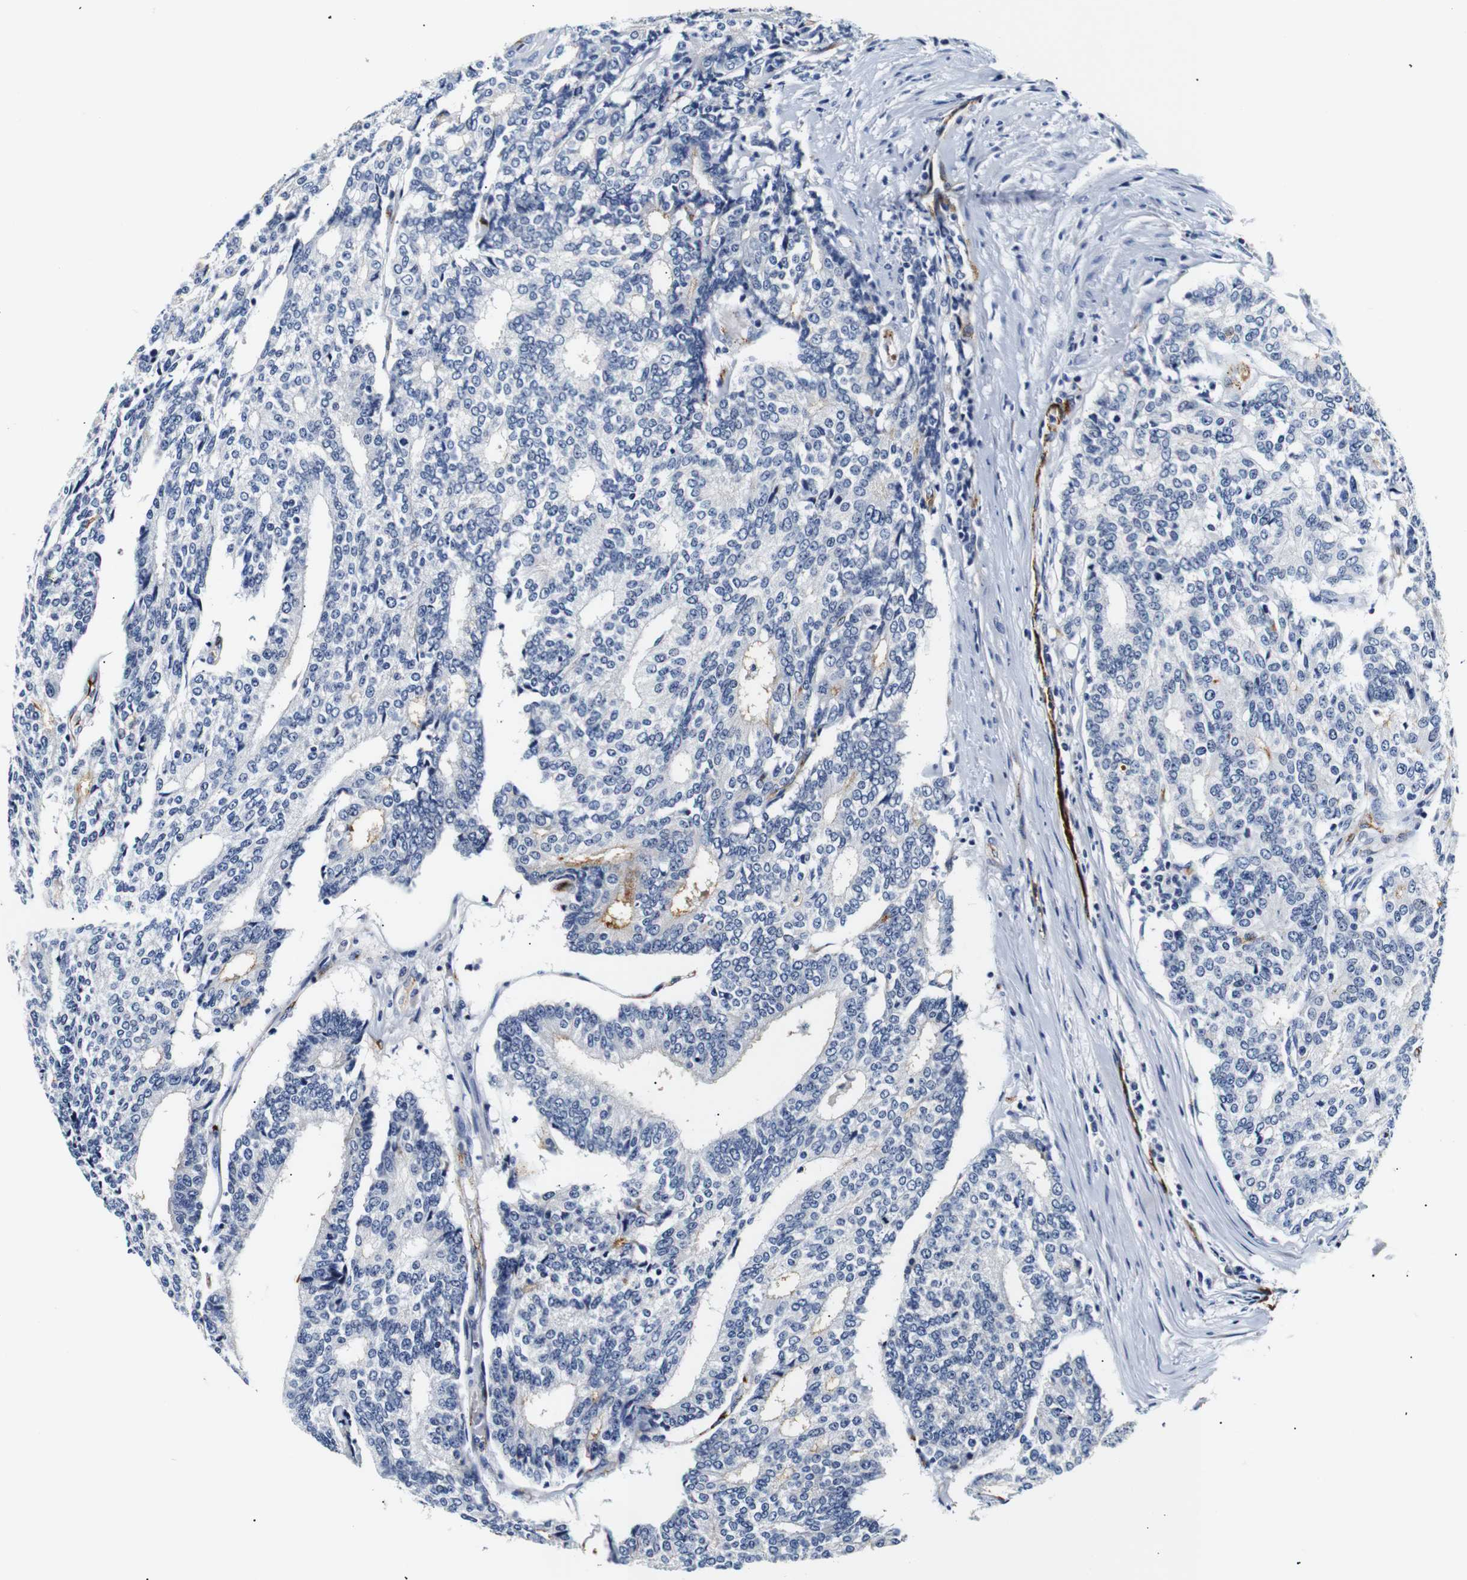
{"staining": {"intensity": "negative", "quantity": "none", "location": "none"}, "tissue": "prostate cancer", "cell_type": "Tumor cells", "image_type": "cancer", "snomed": [{"axis": "morphology", "description": "Normal tissue, NOS"}, {"axis": "morphology", "description": "Adenocarcinoma, High grade"}, {"axis": "topography", "description": "Prostate"}, {"axis": "topography", "description": "Seminal veicle"}], "caption": "Immunohistochemistry (IHC) photomicrograph of prostate adenocarcinoma (high-grade) stained for a protein (brown), which reveals no positivity in tumor cells.", "gene": "MUC4", "patient": {"sex": "male", "age": 55}}